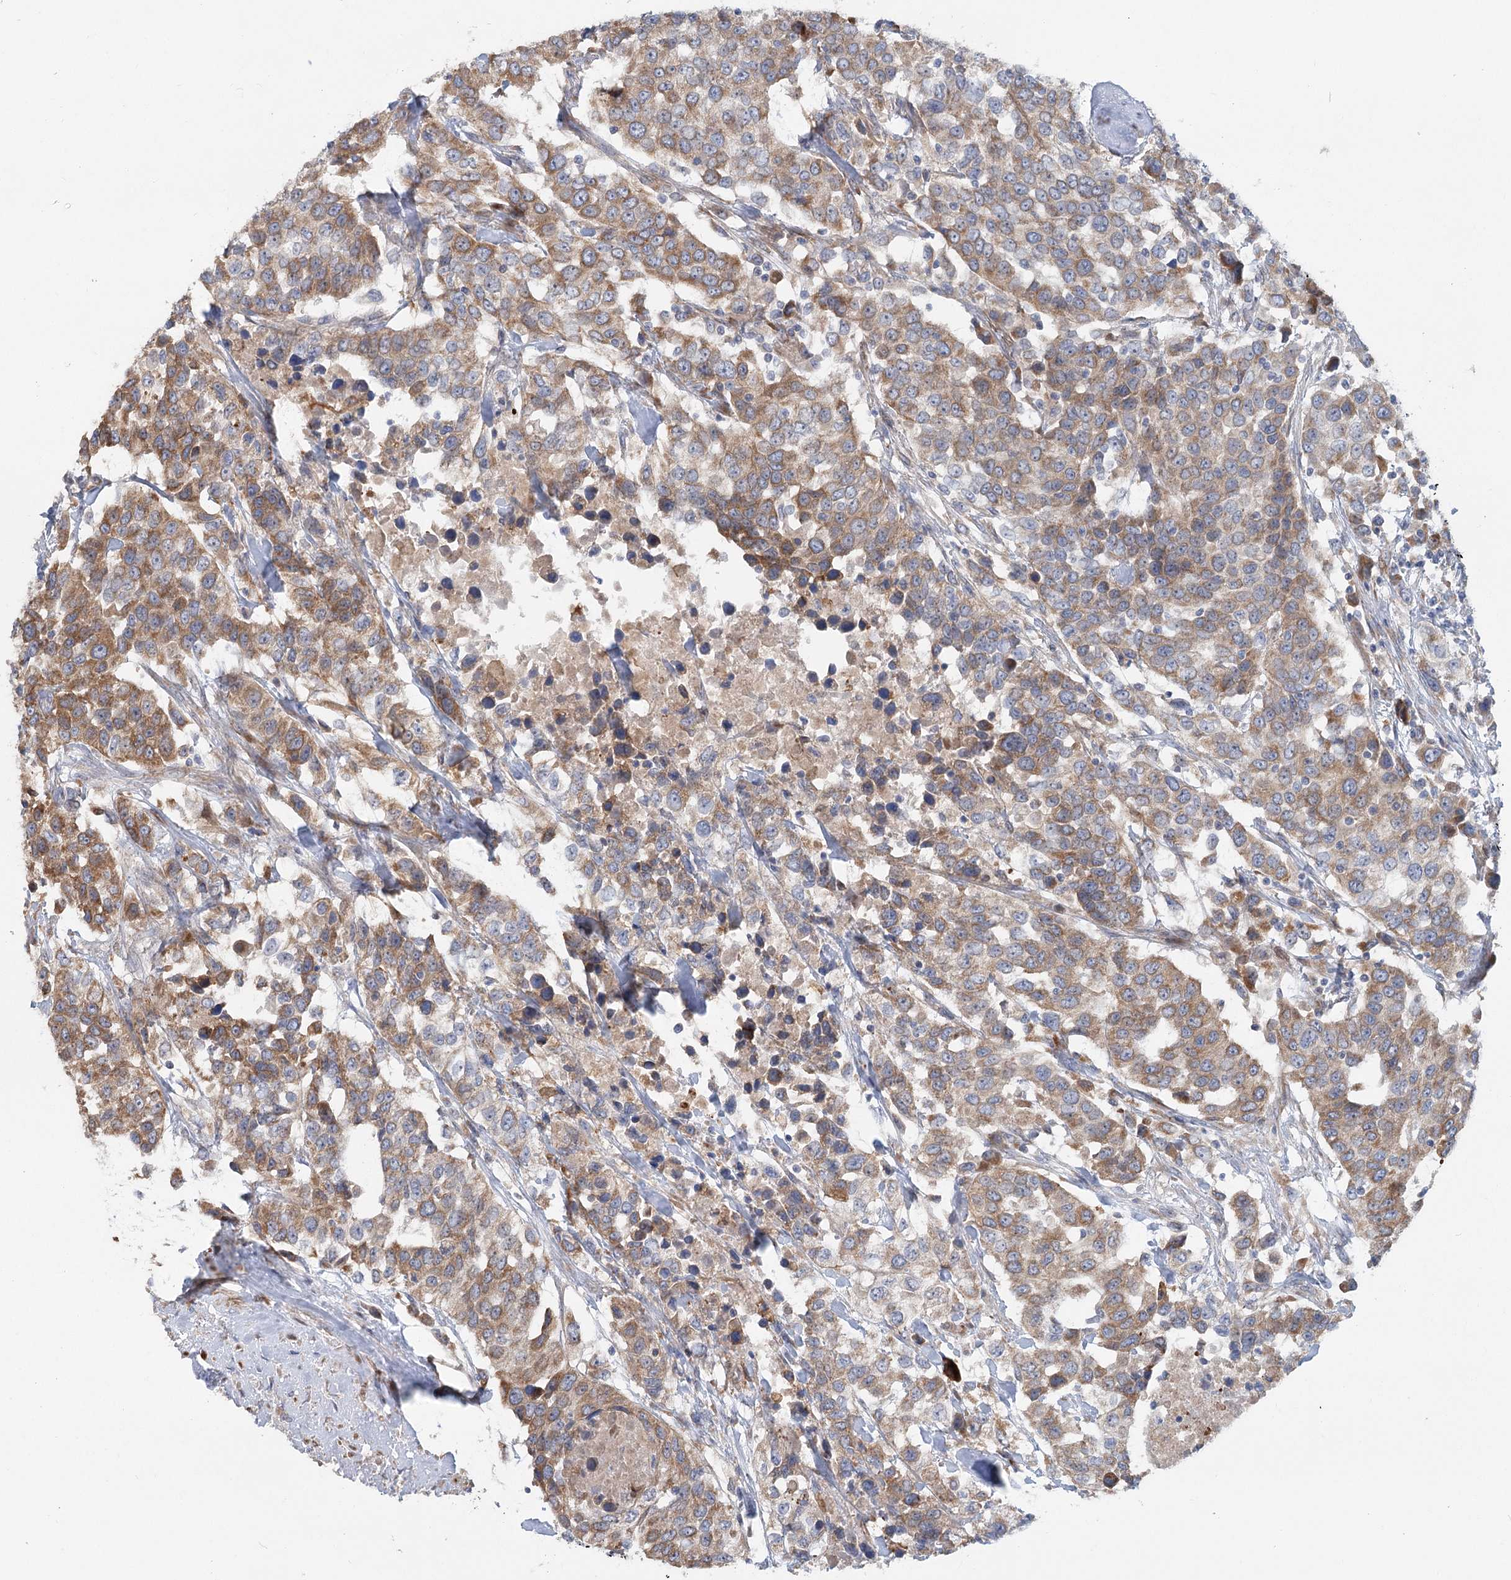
{"staining": {"intensity": "moderate", "quantity": ">75%", "location": "cytoplasmic/membranous"}, "tissue": "urothelial cancer", "cell_type": "Tumor cells", "image_type": "cancer", "snomed": [{"axis": "morphology", "description": "Urothelial carcinoma, High grade"}, {"axis": "topography", "description": "Urinary bladder"}], "caption": "Urothelial cancer stained for a protein shows moderate cytoplasmic/membranous positivity in tumor cells.", "gene": "CIB4", "patient": {"sex": "female", "age": 80}}